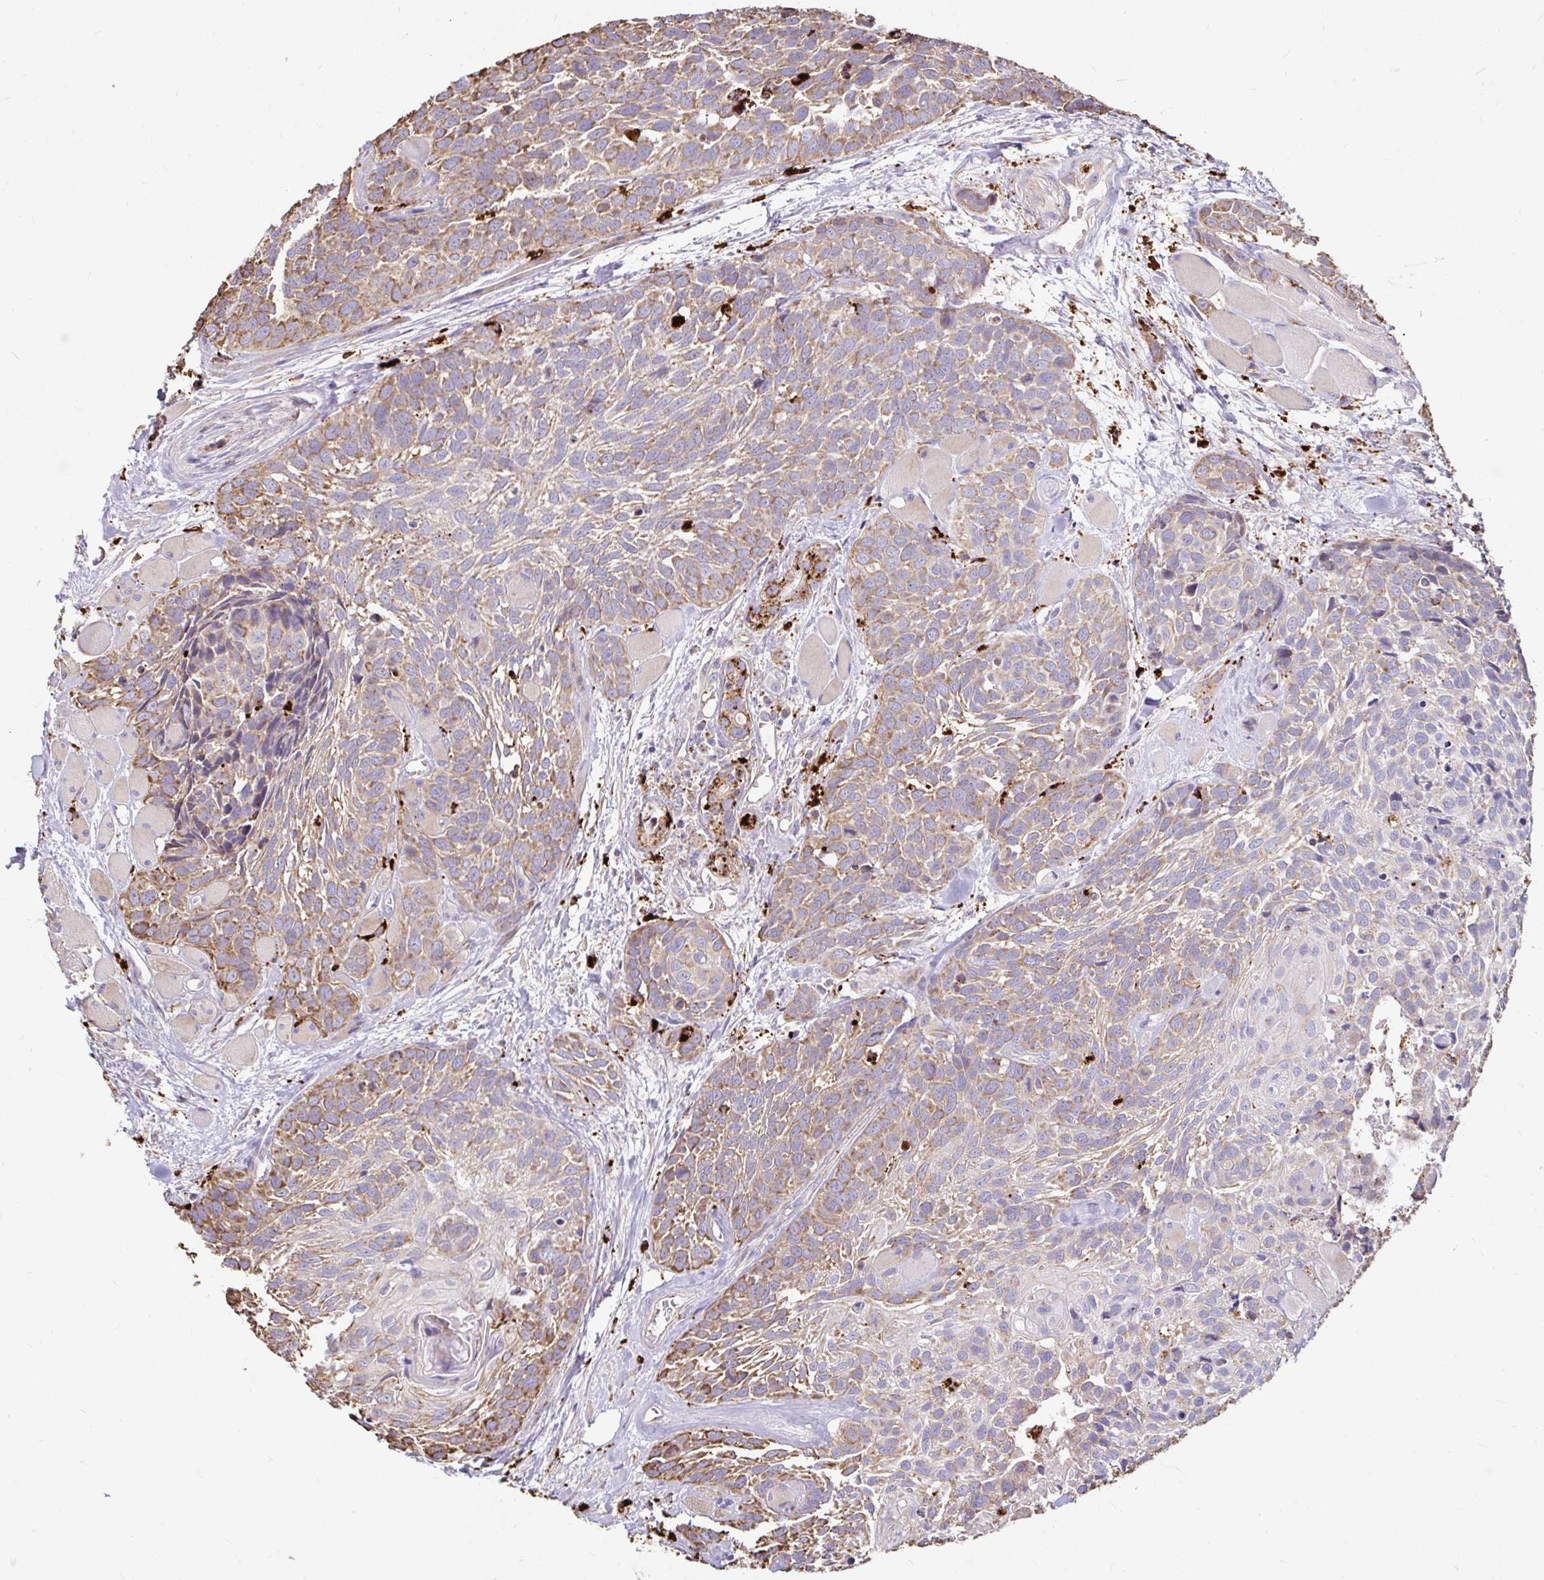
{"staining": {"intensity": "moderate", "quantity": "25%-75%", "location": "cytoplasmic/membranous"}, "tissue": "head and neck cancer", "cell_type": "Tumor cells", "image_type": "cancer", "snomed": [{"axis": "morphology", "description": "Squamous cell carcinoma, NOS"}, {"axis": "topography", "description": "Head-Neck"}], "caption": "This image shows head and neck squamous cell carcinoma stained with immunohistochemistry to label a protein in brown. The cytoplasmic/membranous of tumor cells show moderate positivity for the protein. Nuclei are counter-stained blue.", "gene": "FUCA1", "patient": {"sex": "female", "age": 50}}